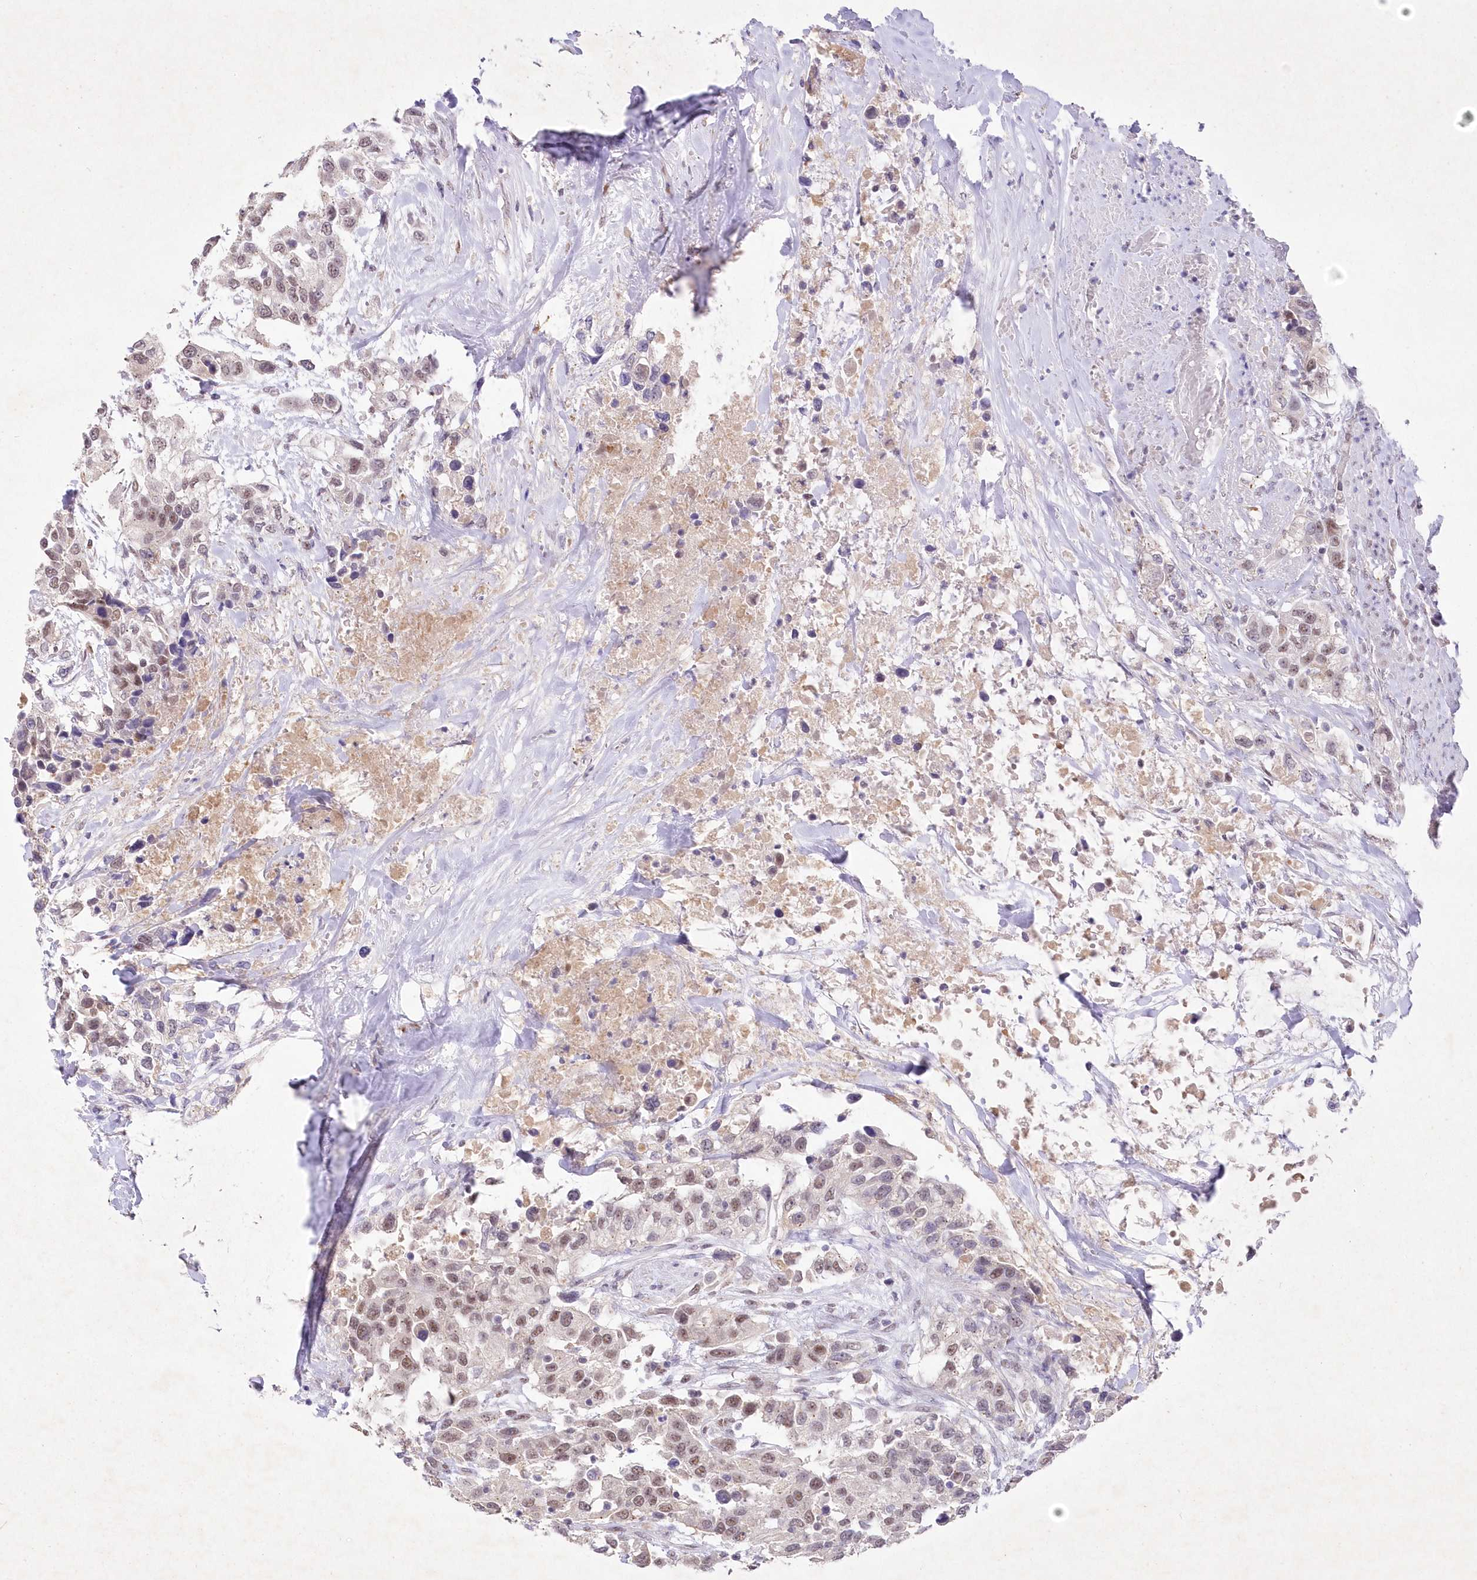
{"staining": {"intensity": "moderate", "quantity": "25%-75%", "location": "nuclear"}, "tissue": "urothelial cancer", "cell_type": "Tumor cells", "image_type": "cancer", "snomed": [{"axis": "morphology", "description": "Urothelial carcinoma, High grade"}, {"axis": "topography", "description": "Urinary bladder"}], "caption": "A brown stain highlights moderate nuclear positivity of a protein in human urothelial carcinoma (high-grade) tumor cells. The protein is shown in brown color, while the nuclei are stained blue.", "gene": "RBM27", "patient": {"sex": "female", "age": 80}}